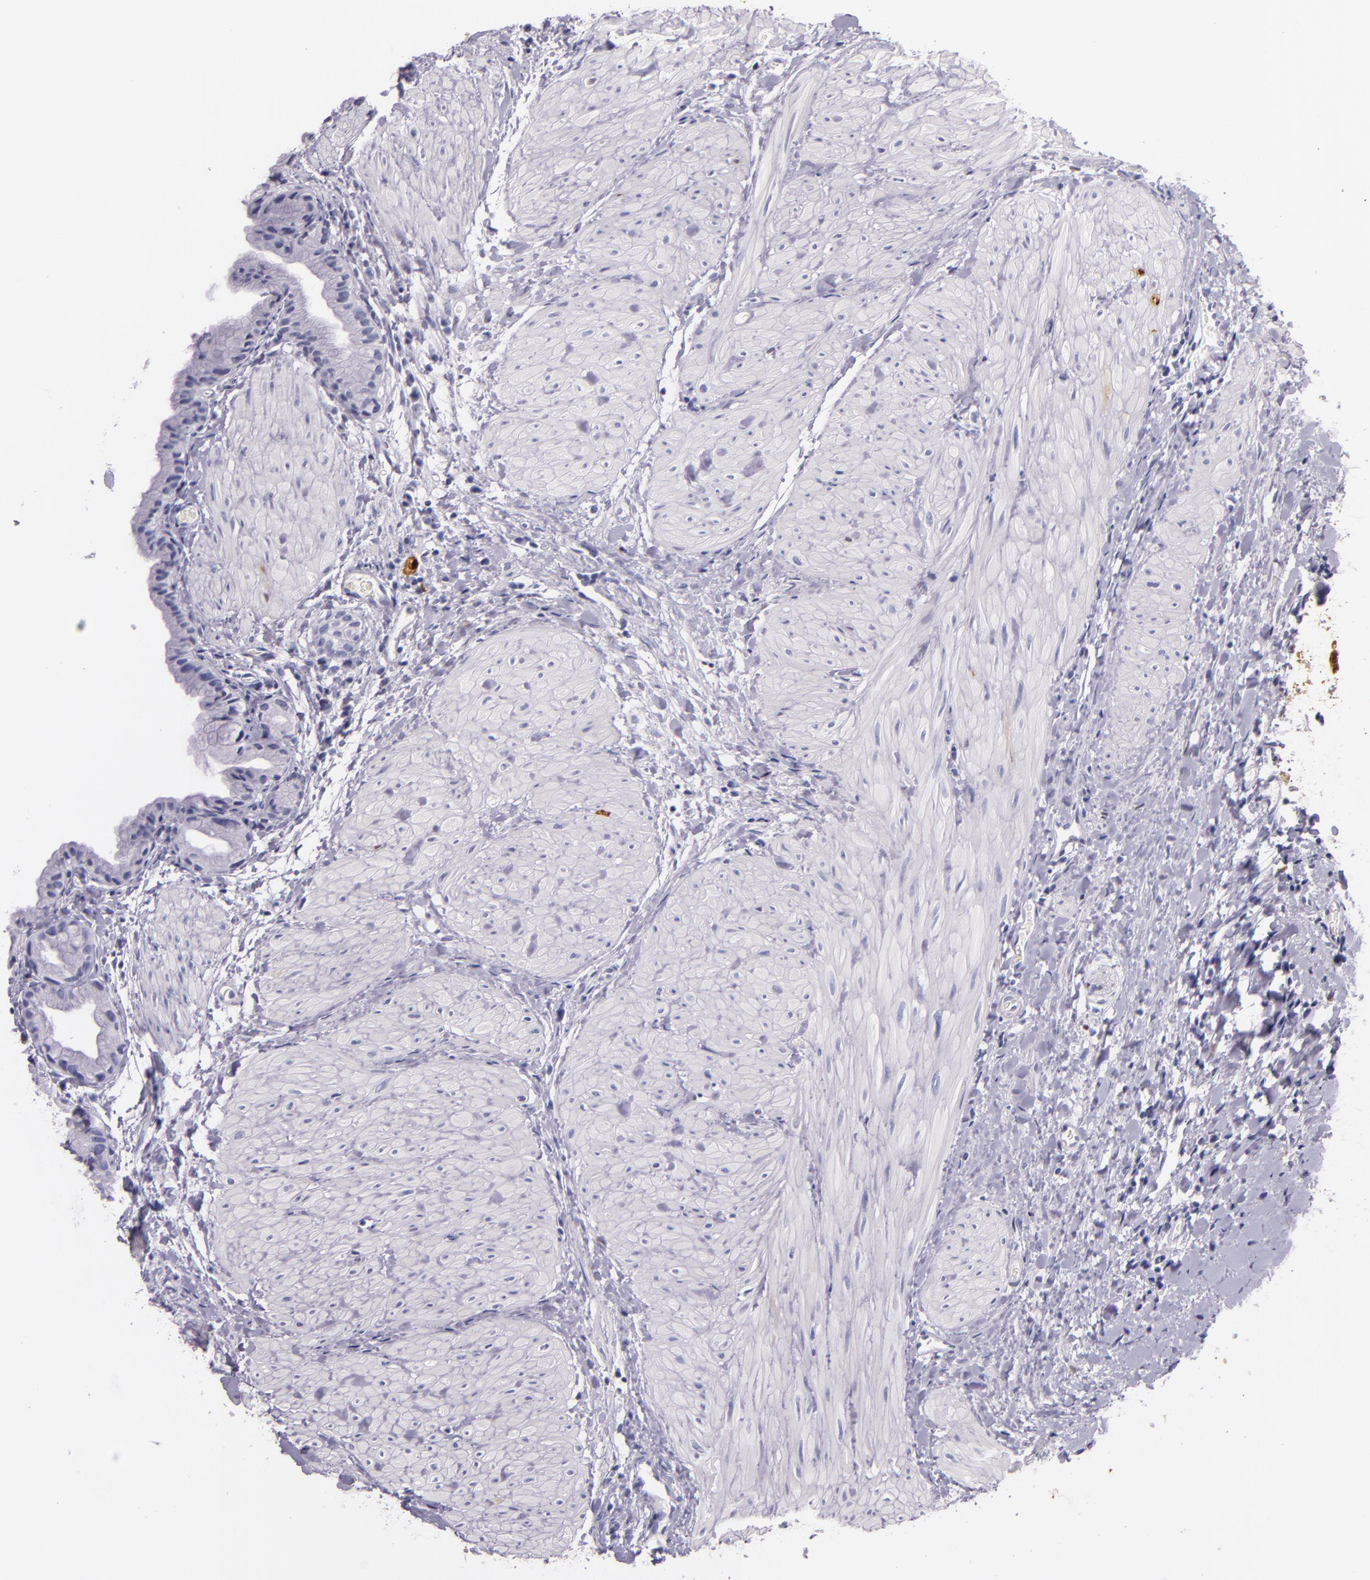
{"staining": {"intensity": "moderate", "quantity": "<25%", "location": "nuclear"}, "tissue": "gallbladder", "cell_type": "Glandular cells", "image_type": "normal", "snomed": [{"axis": "morphology", "description": "Normal tissue, NOS"}, {"axis": "morphology", "description": "Inflammation, NOS"}, {"axis": "topography", "description": "Gallbladder"}], "caption": "Immunohistochemistry of normal gallbladder exhibits low levels of moderate nuclear expression in approximately <25% of glandular cells. Using DAB (3,3'-diaminobenzidine) (brown) and hematoxylin (blue) stains, captured at high magnification using brightfield microscopy.", "gene": "MT1A", "patient": {"sex": "male", "age": 66}}